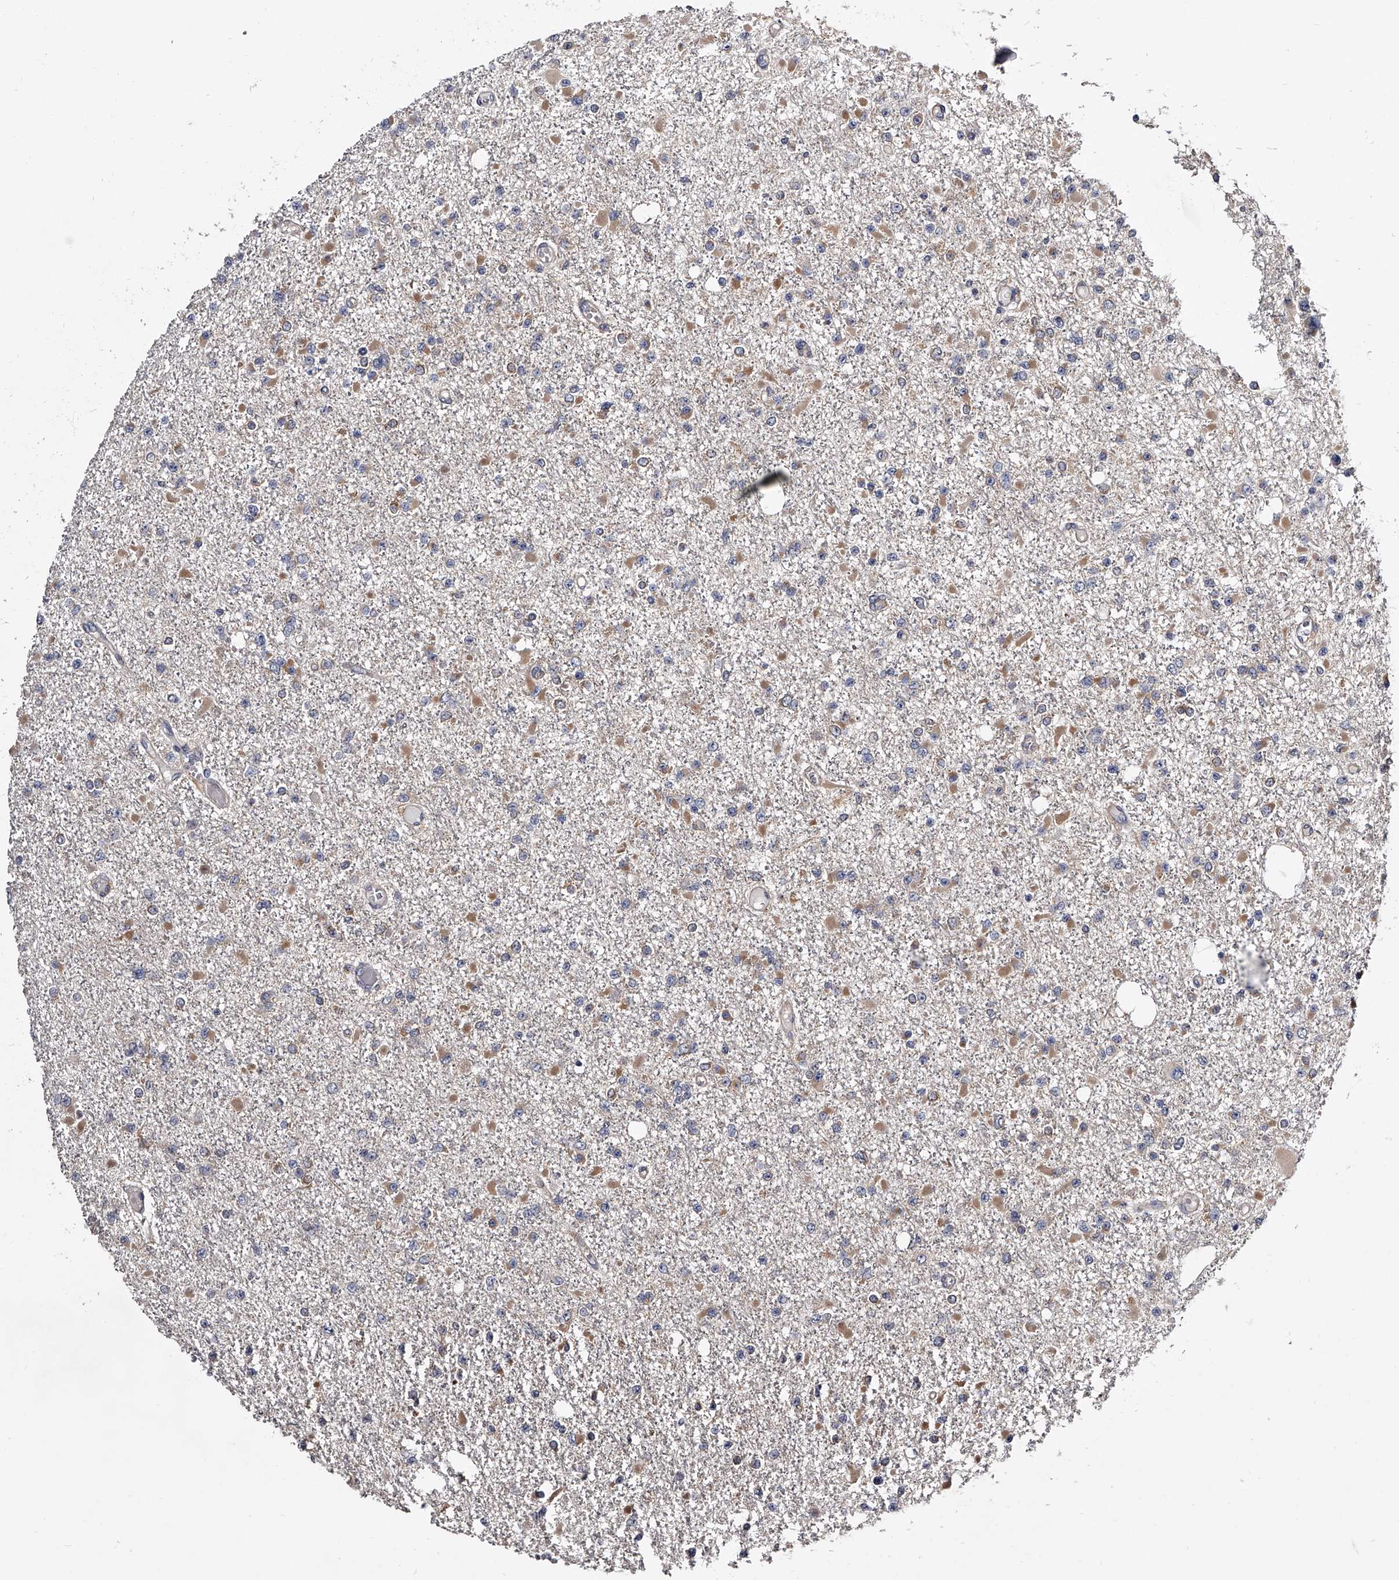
{"staining": {"intensity": "negative", "quantity": "none", "location": "none"}, "tissue": "glioma", "cell_type": "Tumor cells", "image_type": "cancer", "snomed": [{"axis": "morphology", "description": "Glioma, malignant, Low grade"}, {"axis": "topography", "description": "Brain"}], "caption": "Image shows no significant protein expression in tumor cells of malignant glioma (low-grade).", "gene": "GAPVD1", "patient": {"sex": "female", "age": 22}}